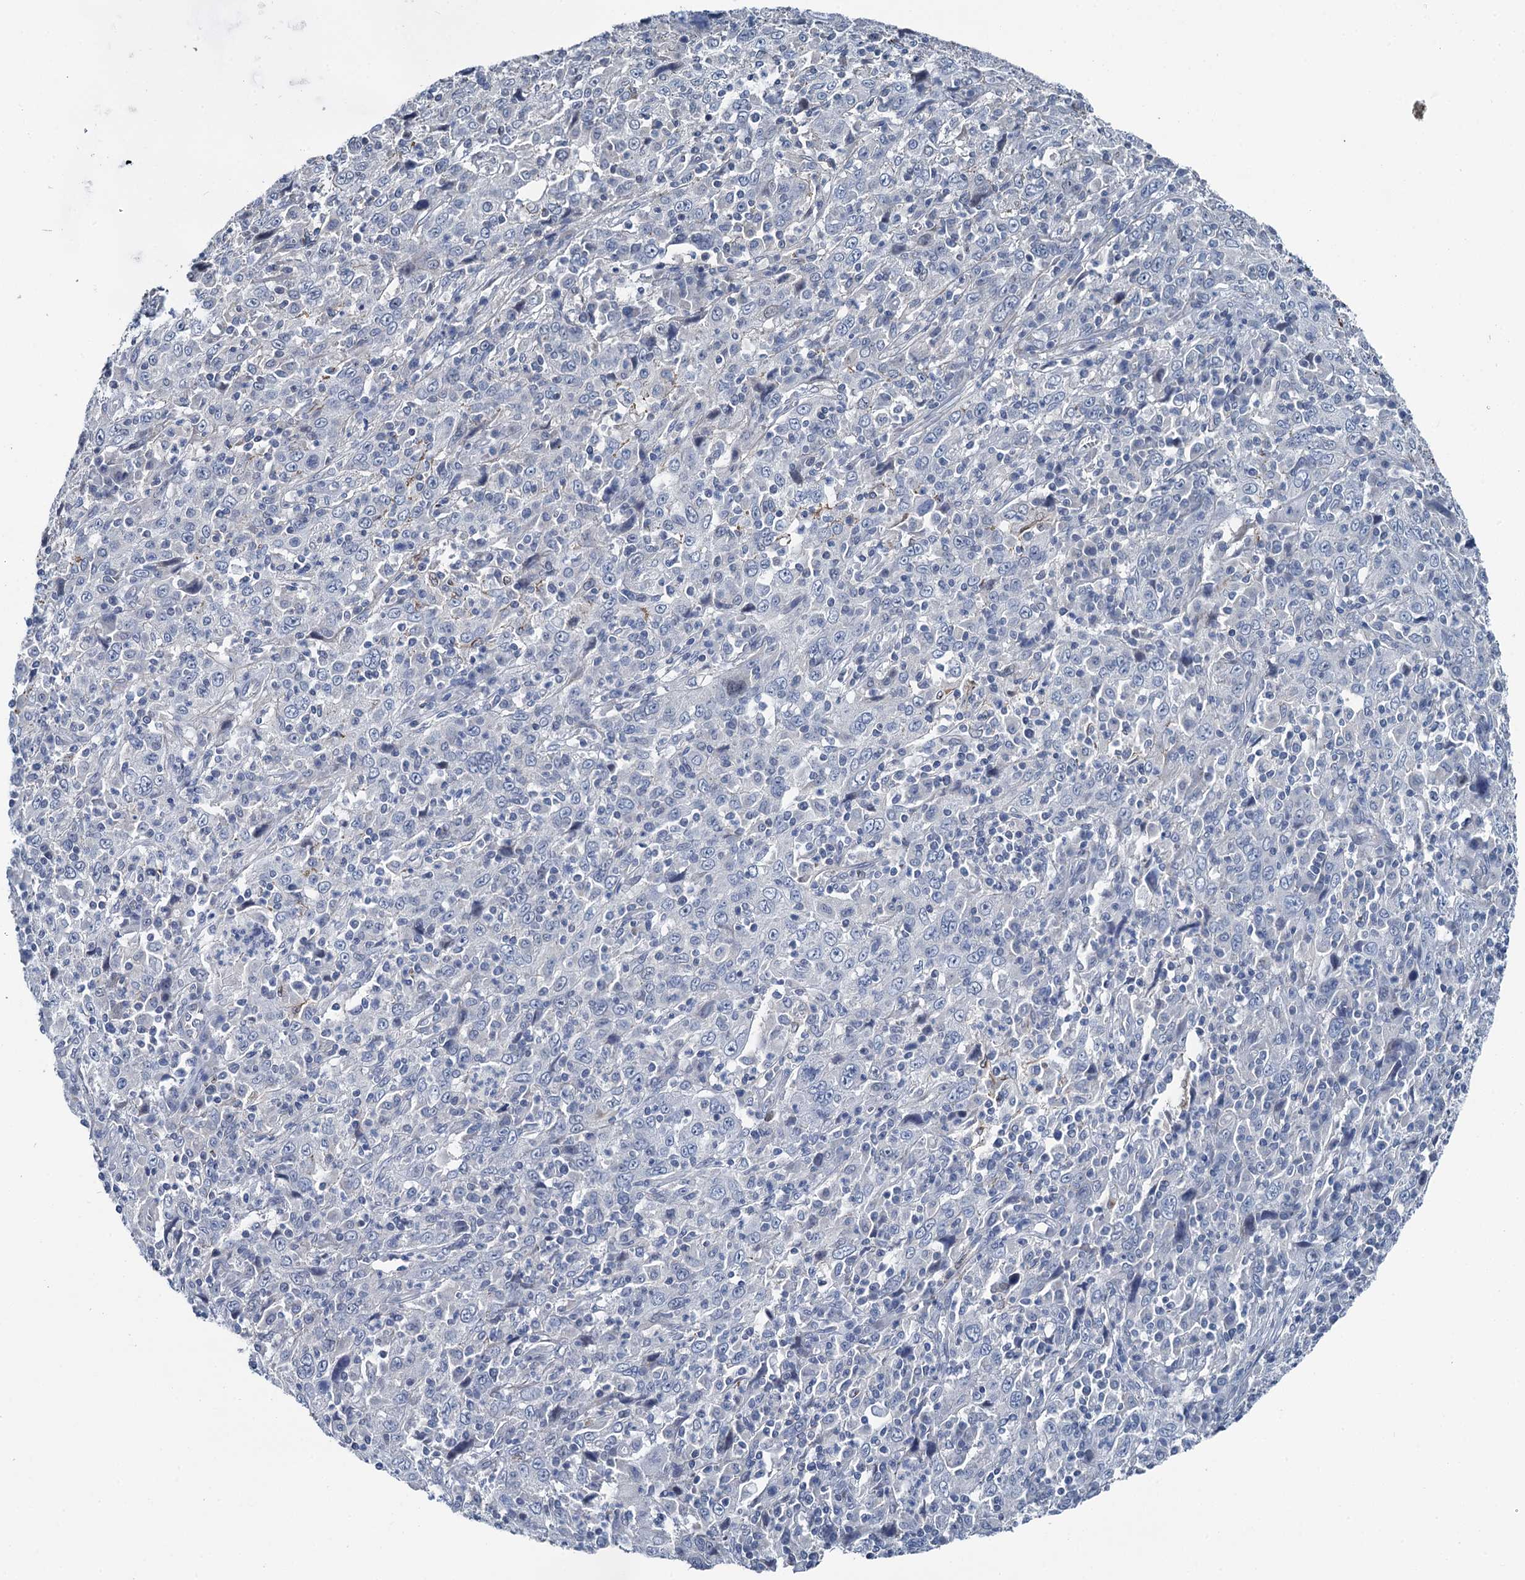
{"staining": {"intensity": "negative", "quantity": "none", "location": "none"}, "tissue": "cervical cancer", "cell_type": "Tumor cells", "image_type": "cancer", "snomed": [{"axis": "morphology", "description": "Squamous cell carcinoma, NOS"}, {"axis": "topography", "description": "Cervix"}], "caption": "Immunohistochemistry image of cervical cancer stained for a protein (brown), which displays no expression in tumor cells.", "gene": "MIOX", "patient": {"sex": "female", "age": 46}}